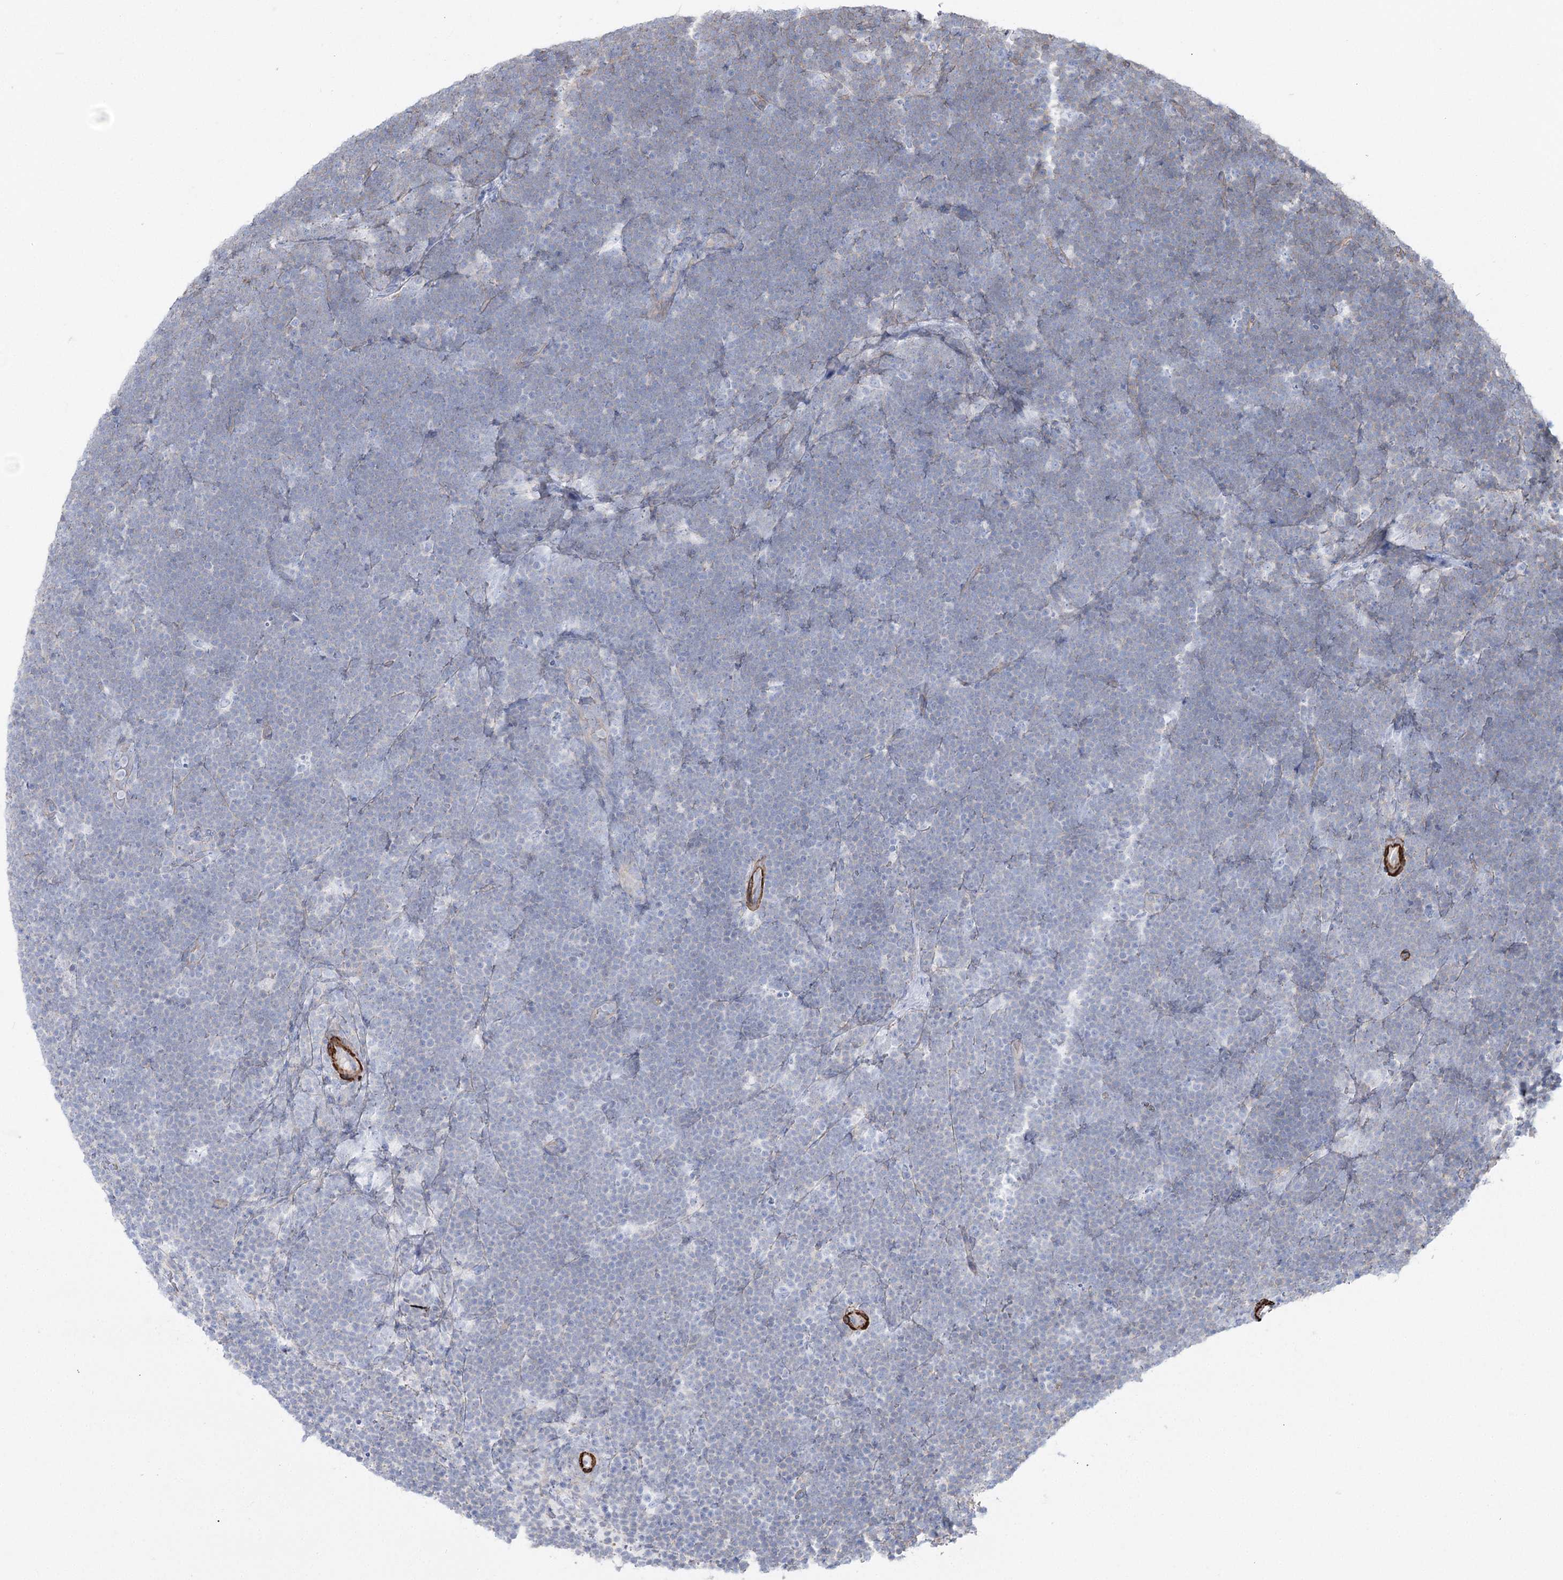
{"staining": {"intensity": "negative", "quantity": "none", "location": "none"}, "tissue": "lymphoma", "cell_type": "Tumor cells", "image_type": "cancer", "snomed": [{"axis": "morphology", "description": "Malignant lymphoma, non-Hodgkin's type, High grade"}, {"axis": "topography", "description": "Lymph node"}], "caption": "The photomicrograph shows no significant expression in tumor cells of lymphoma.", "gene": "PLEKHA5", "patient": {"sex": "male", "age": 13}}